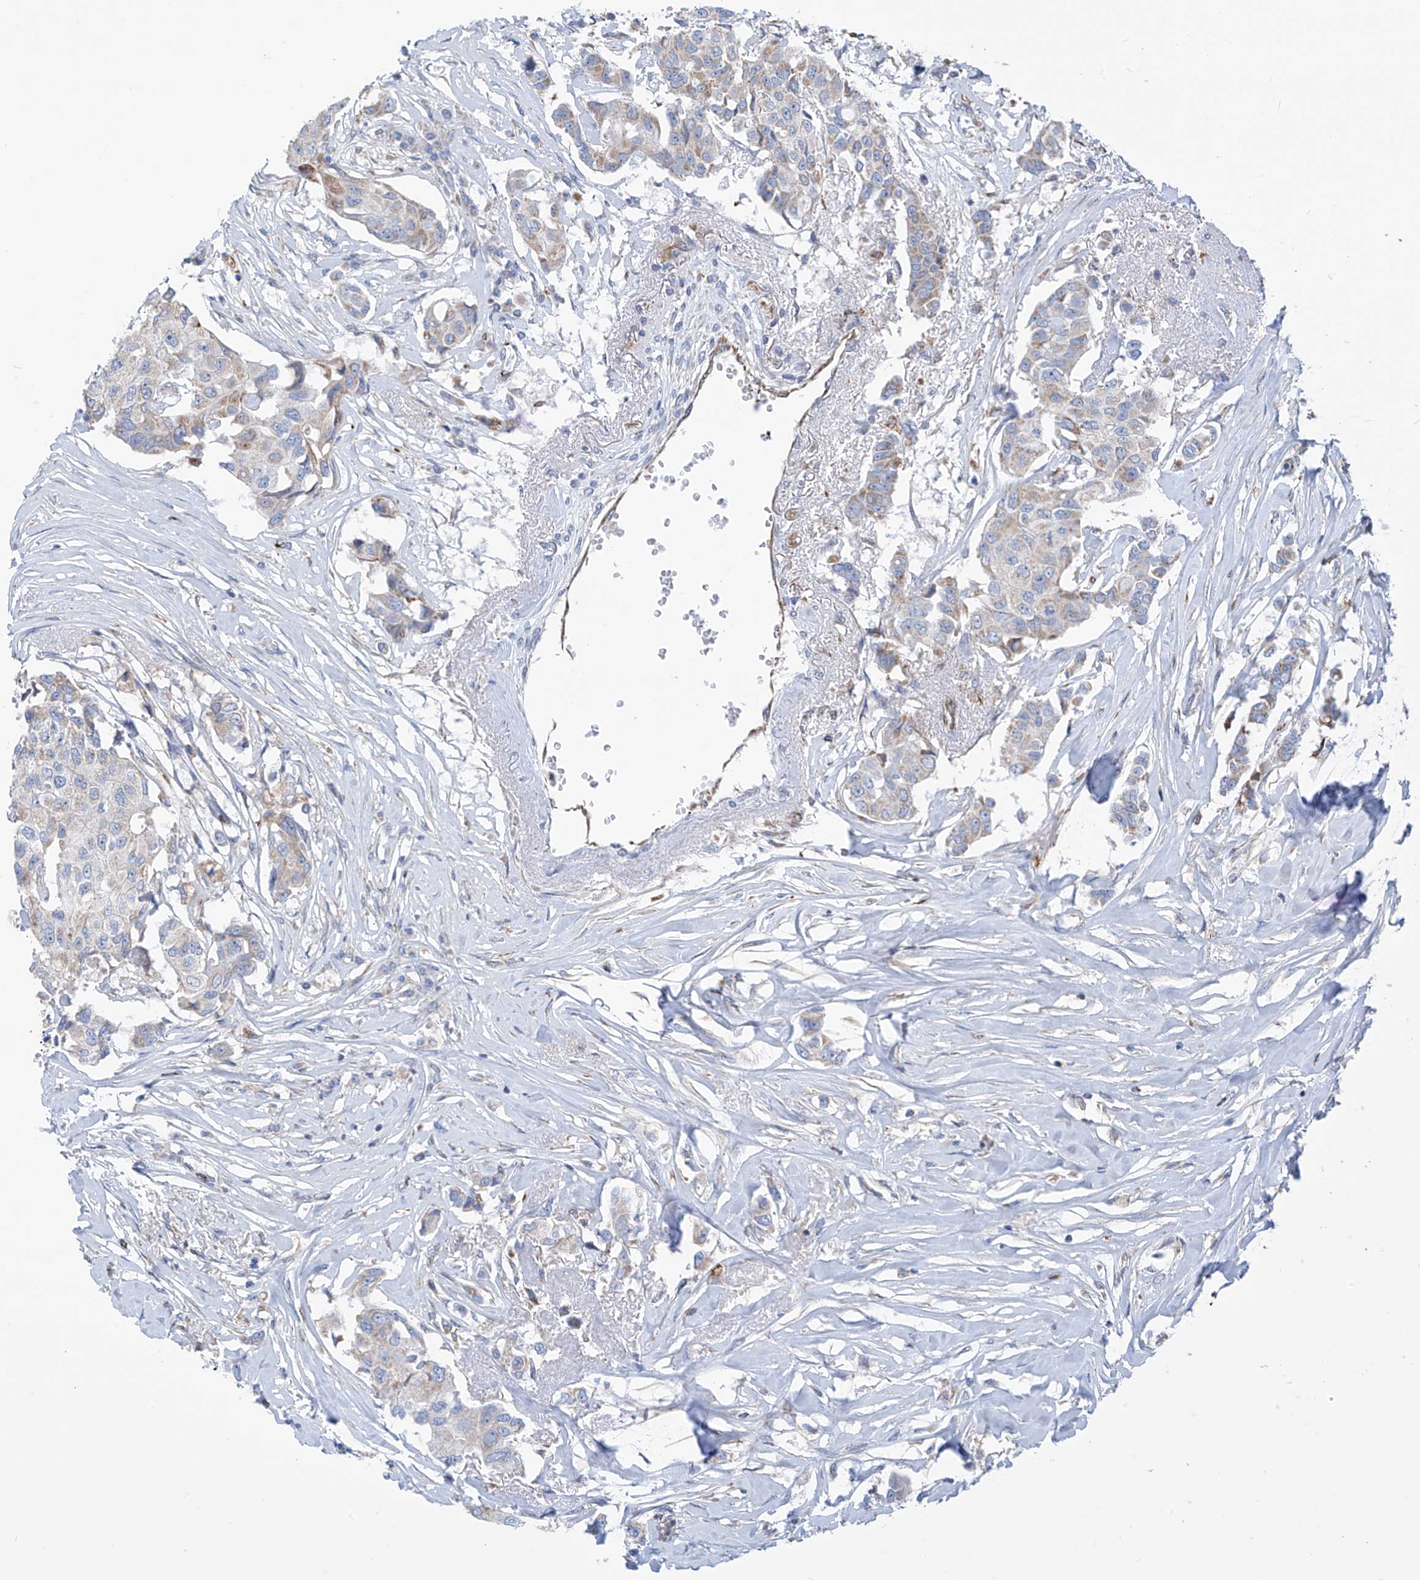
{"staining": {"intensity": "weak", "quantity": "<25%", "location": "cytoplasmic/membranous"}, "tissue": "breast cancer", "cell_type": "Tumor cells", "image_type": "cancer", "snomed": [{"axis": "morphology", "description": "Duct carcinoma"}, {"axis": "topography", "description": "Breast"}], "caption": "Immunohistochemistry (IHC) of breast intraductal carcinoma demonstrates no expression in tumor cells.", "gene": "EIF5B", "patient": {"sex": "female", "age": 80}}